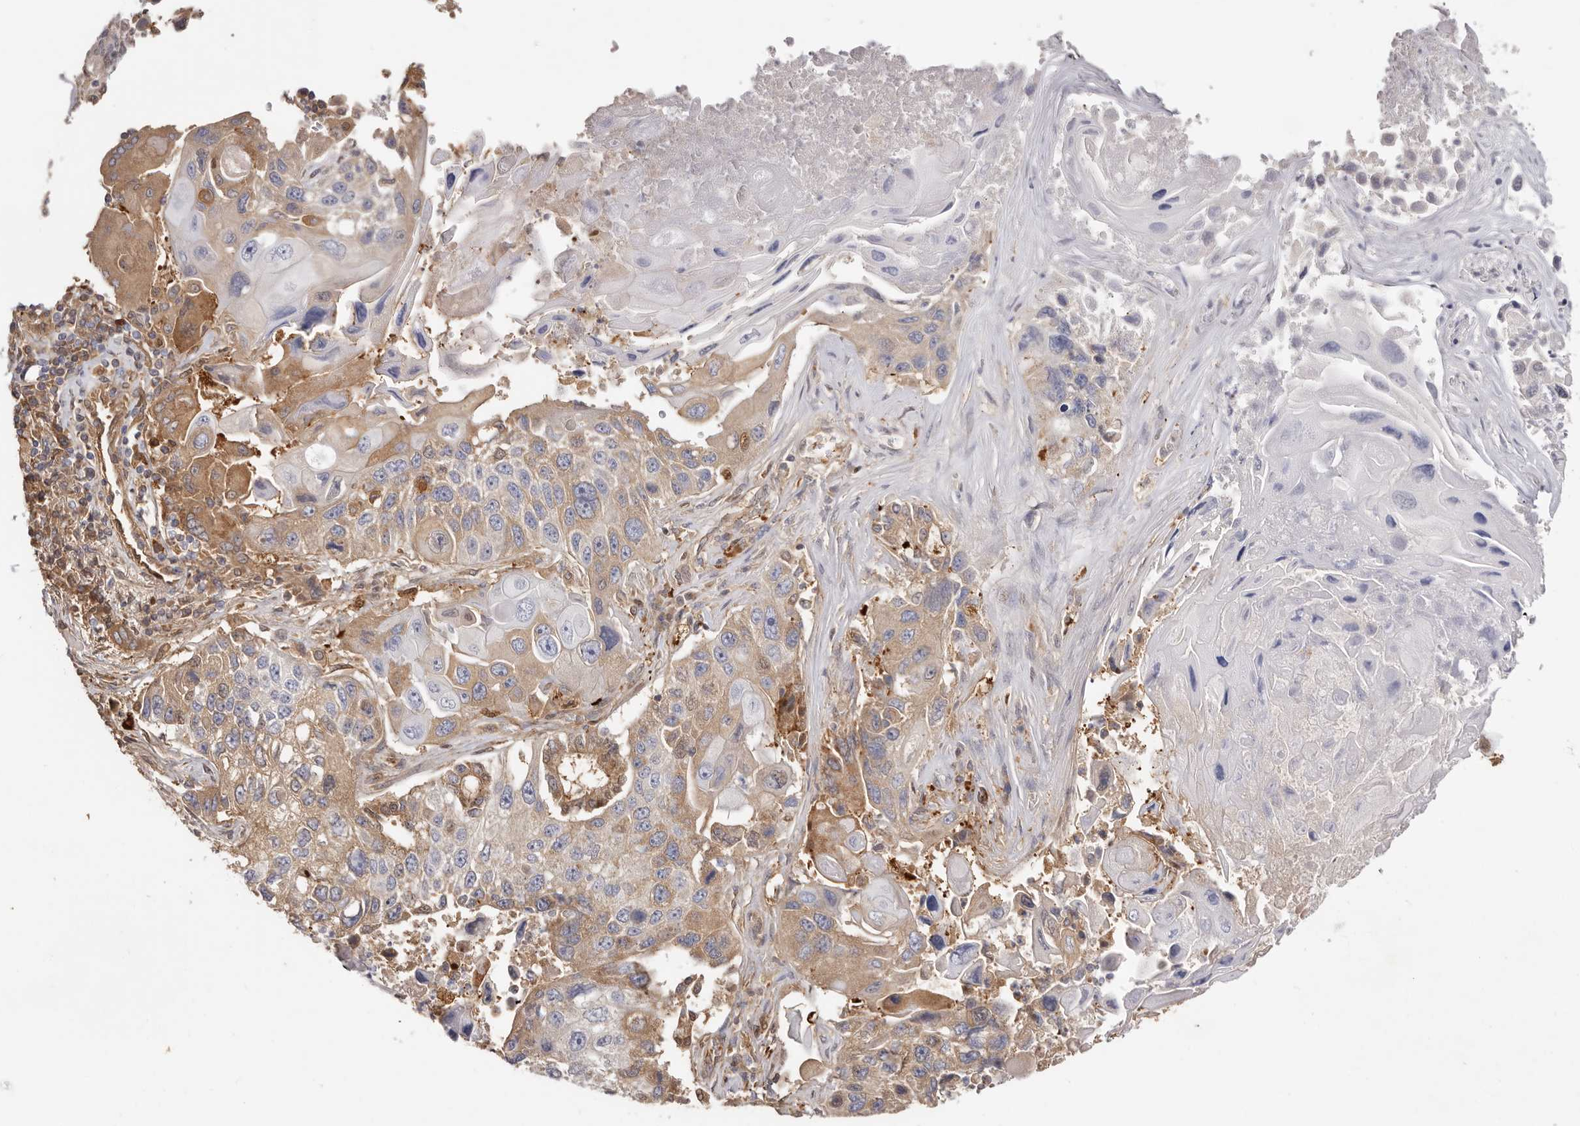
{"staining": {"intensity": "moderate", "quantity": "<25%", "location": "cytoplasmic/membranous"}, "tissue": "lung cancer", "cell_type": "Tumor cells", "image_type": "cancer", "snomed": [{"axis": "morphology", "description": "Squamous cell carcinoma, NOS"}, {"axis": "topography", "description": "Lung"}], "caption": "IHC micrograph of lung squamous cell carcinoma stained for a protein (brown), which reveals low levels of moderate cytoplasmic/membranous staining in about <25% of tumor cells.", "gene": "LAP3", "patient": {"sex": "male", "age": 61}}